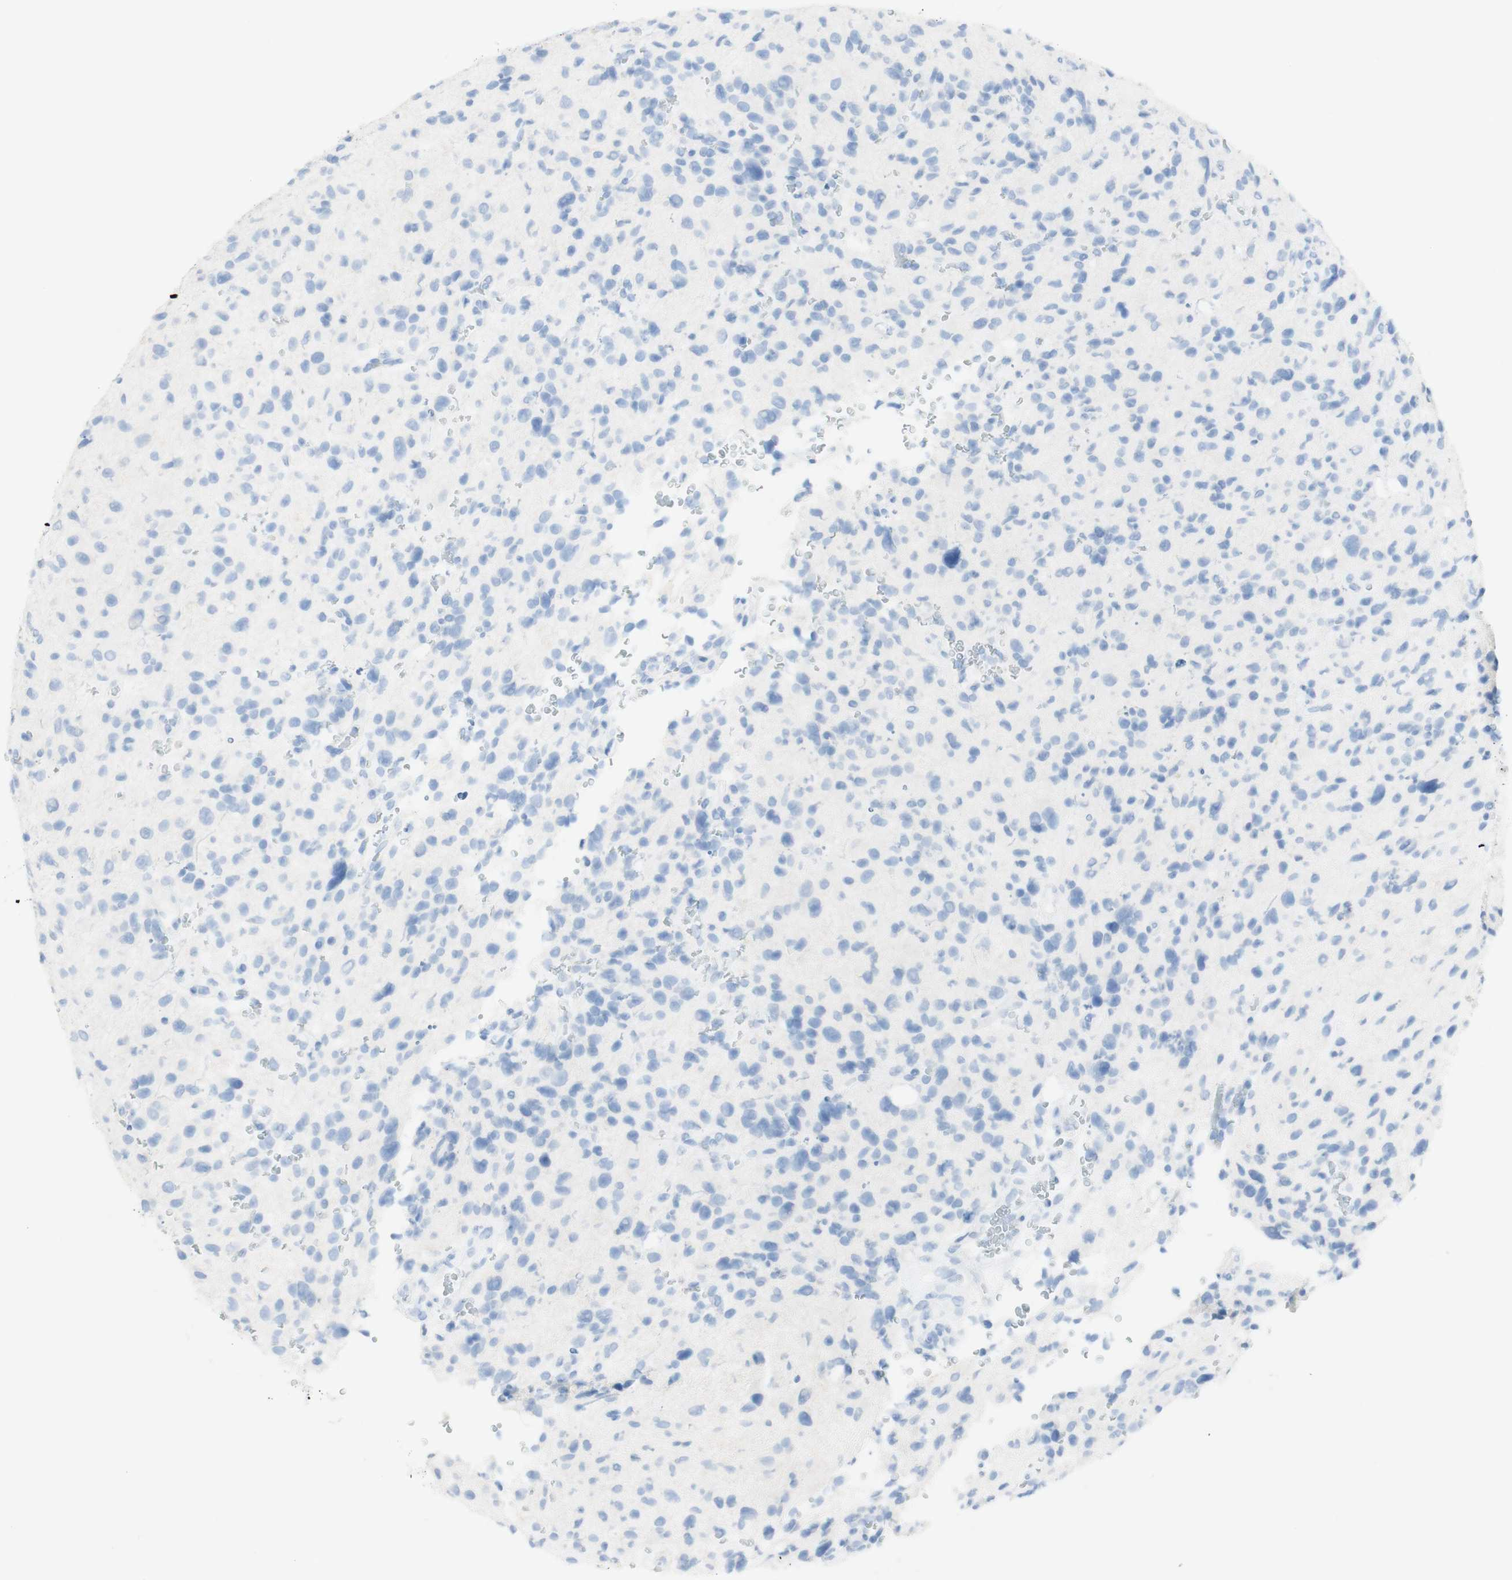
{"staining": {"intensity": "negative", "quantity": "none", "location": "none"}, "tissue": "glioma", "cell_type": "Tumor cells", "image_type": "cancer", "snomed": [{"axis": "morphology", "description": "Glioma, malignant, High grade"}, {"axis": "topography", "description": "Brain"}], "caption": "This is an immunohistochemistry micrograph of malignant glioma (high-grade). There is no expression in tumor cells.", "gene": "TPO", "patient": {"sex": "male", "age": 48}}